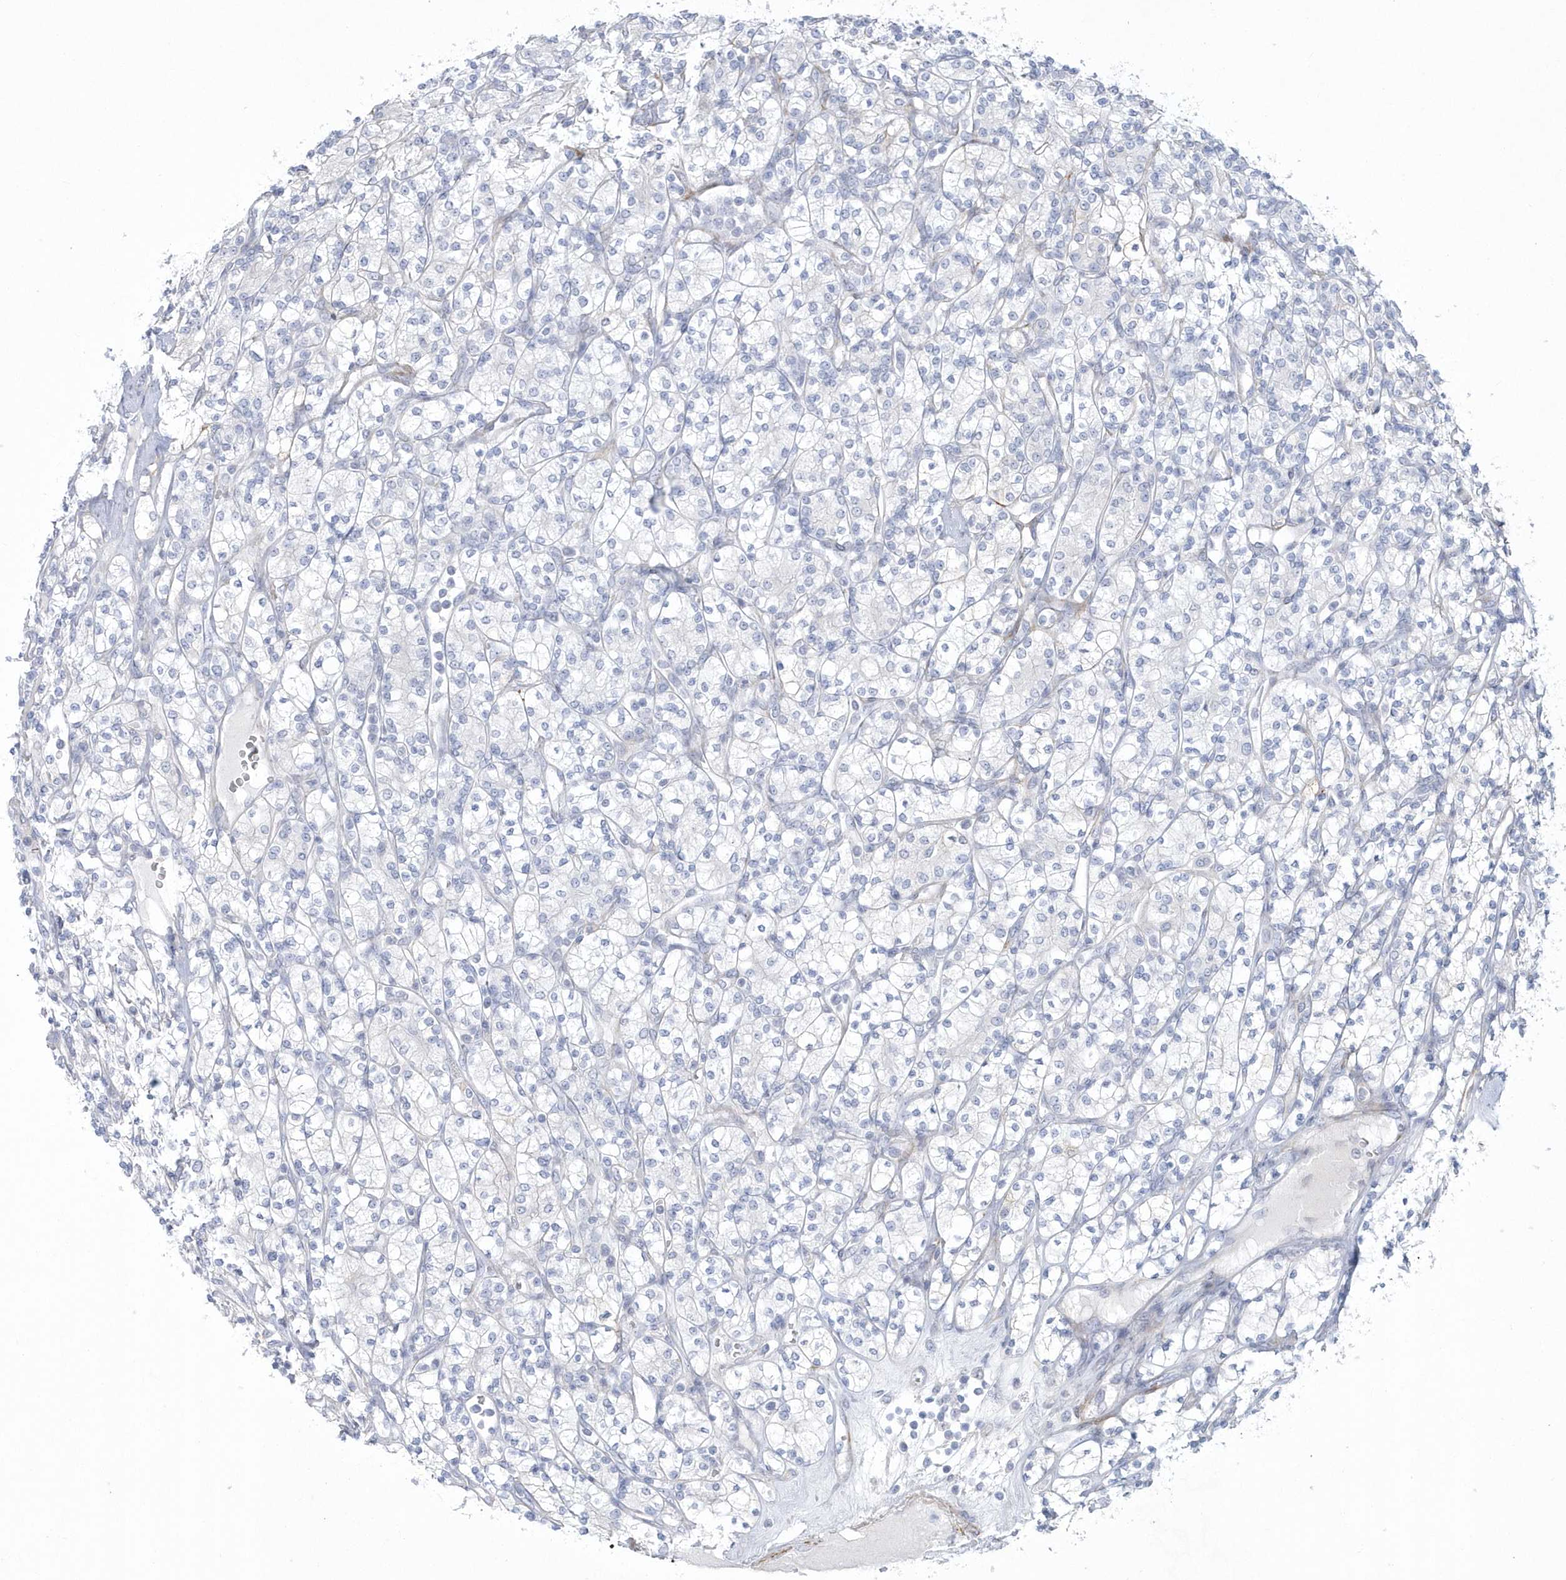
{"staining": {"intensity": "negative", "quantity": "none", "location": "none"}, "tissue": "renal cancer", "cell_type": "Tumor cells", "image_type": "cancer", "snomed": [{"axis": "morphology", "description": "Adenocarcinoma, NOS"}, {"axis": "topography", "description": "Kidney"}], "caption": "IHC histopathology image of neoplastic tissue: adenocarcinoma (renal) stained with DAB demonstrates no significant protein staining in tumor cells.", "gene": "WDR27", "patient": {"sex": "male", "age": 77}}